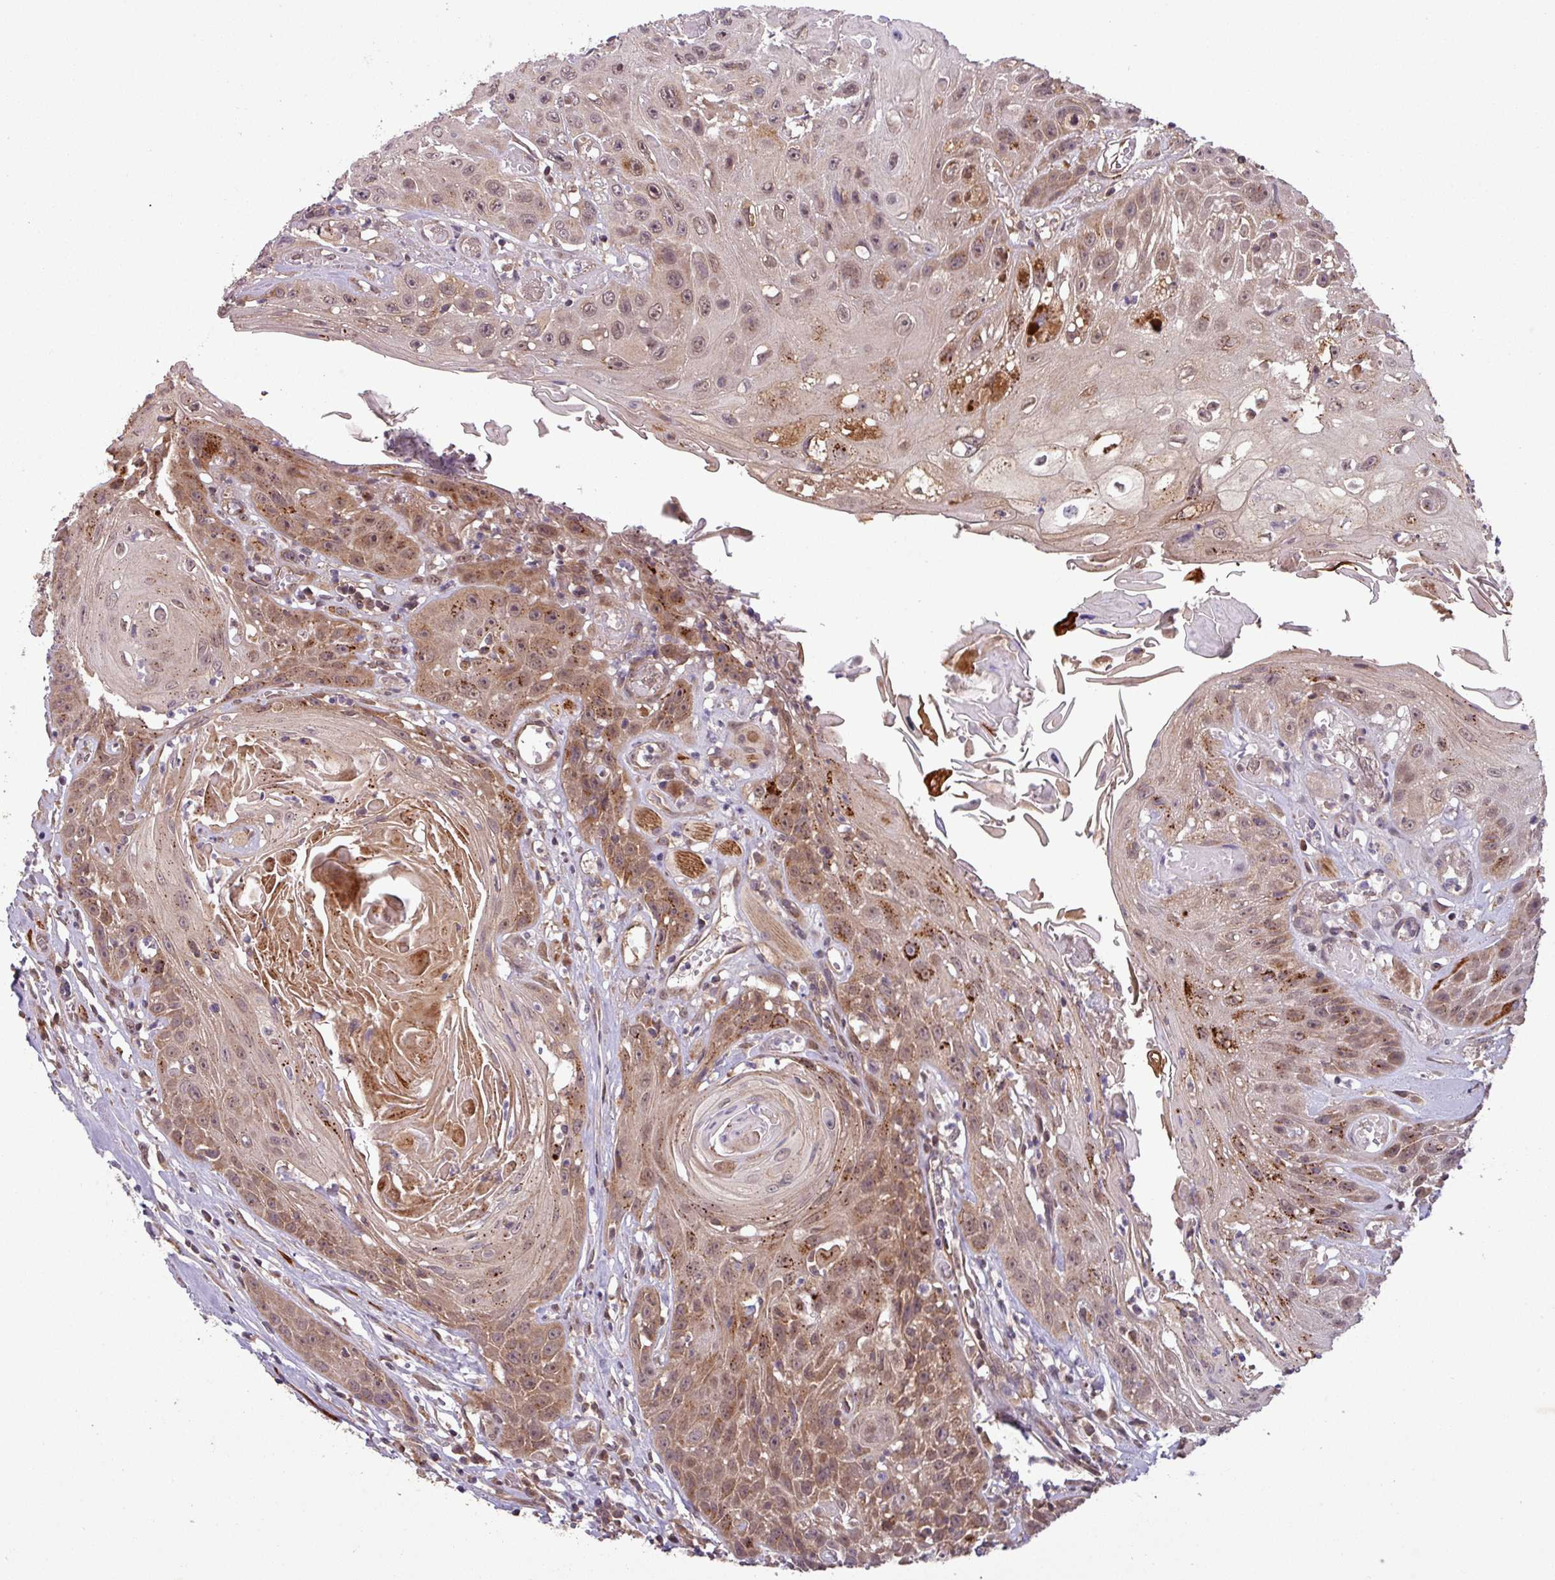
{"staining": {"intensity": "moderate", "quantity": ">75%", "location": "cytoplasmic/membranous,nuclear"}, "tissue": "head and neck cancer", "cell_type": "Tumor cells", "image_type": "cancer", "snomed": [{"axis": "morphology", "description": "Squamous cell carcinoma, NOS"}, {"axis": "topography", "description": "Head-Neck"}], "caption": "Squamous cell carcinoma (head and neck) was stained to show a protein in brown. There is medium levels of moderate cytoplasmic/membranous and nuclear staining in approximately >75% of tumor cells.", "gene": "PUS1", "patient": {"sex": "female", "age": 59}}